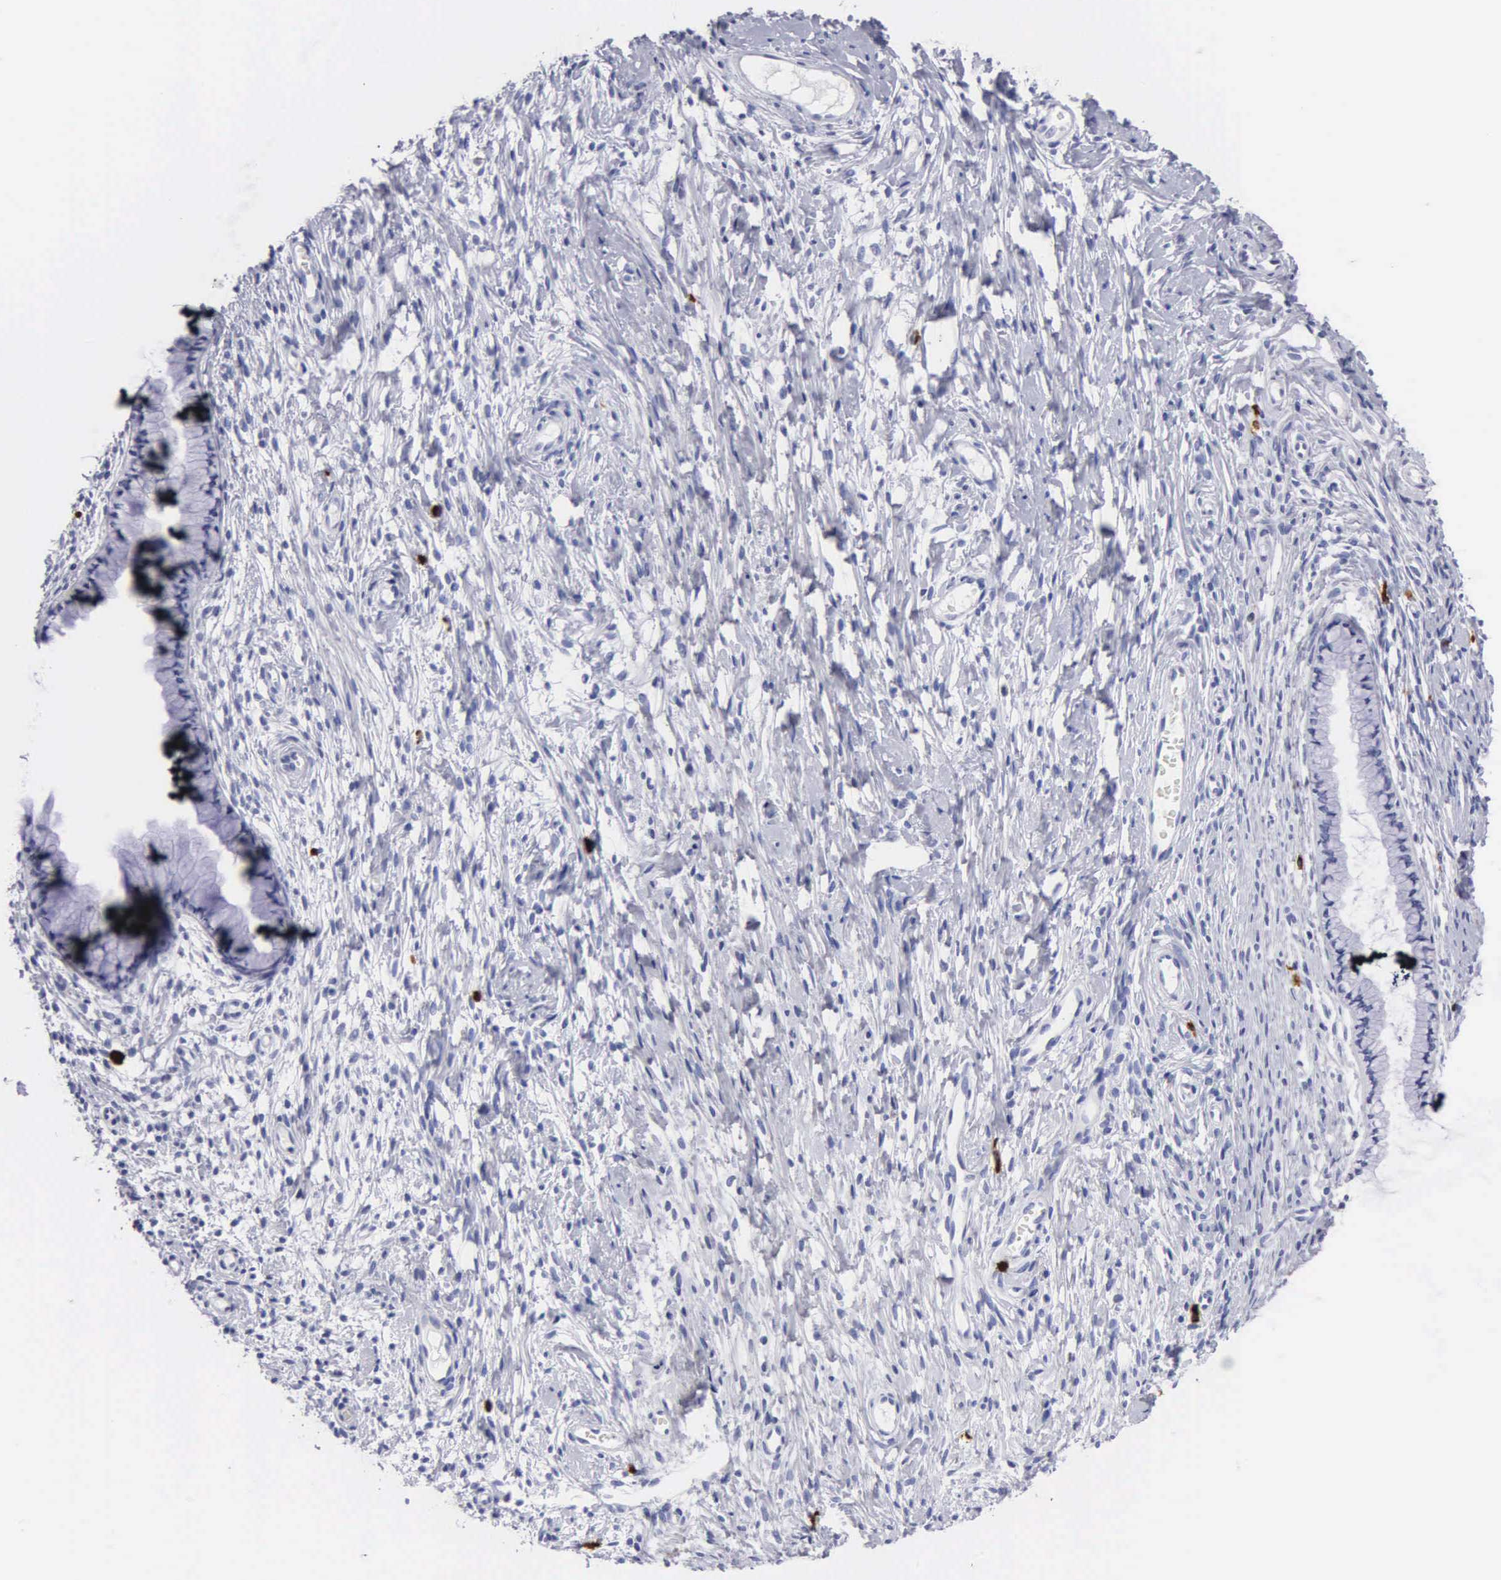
{"staining": {"intensity": "negative", "quantity": "none", "location": "none"}, "tissue": "cervix", "cell_type": "Glandular cells", "image_type": "normal", "snomed": [{"axis": "morphology", "description": "Normal tissue, NOS"}, {"axis": "topography", "description": "Cervix"}], "caption": "Immunohistochemical staining of unremarkable human cervix shows no significant positivity in glandular cells.", "gene": "CTSG", "patient": {"sex": "female", "age": 70}}